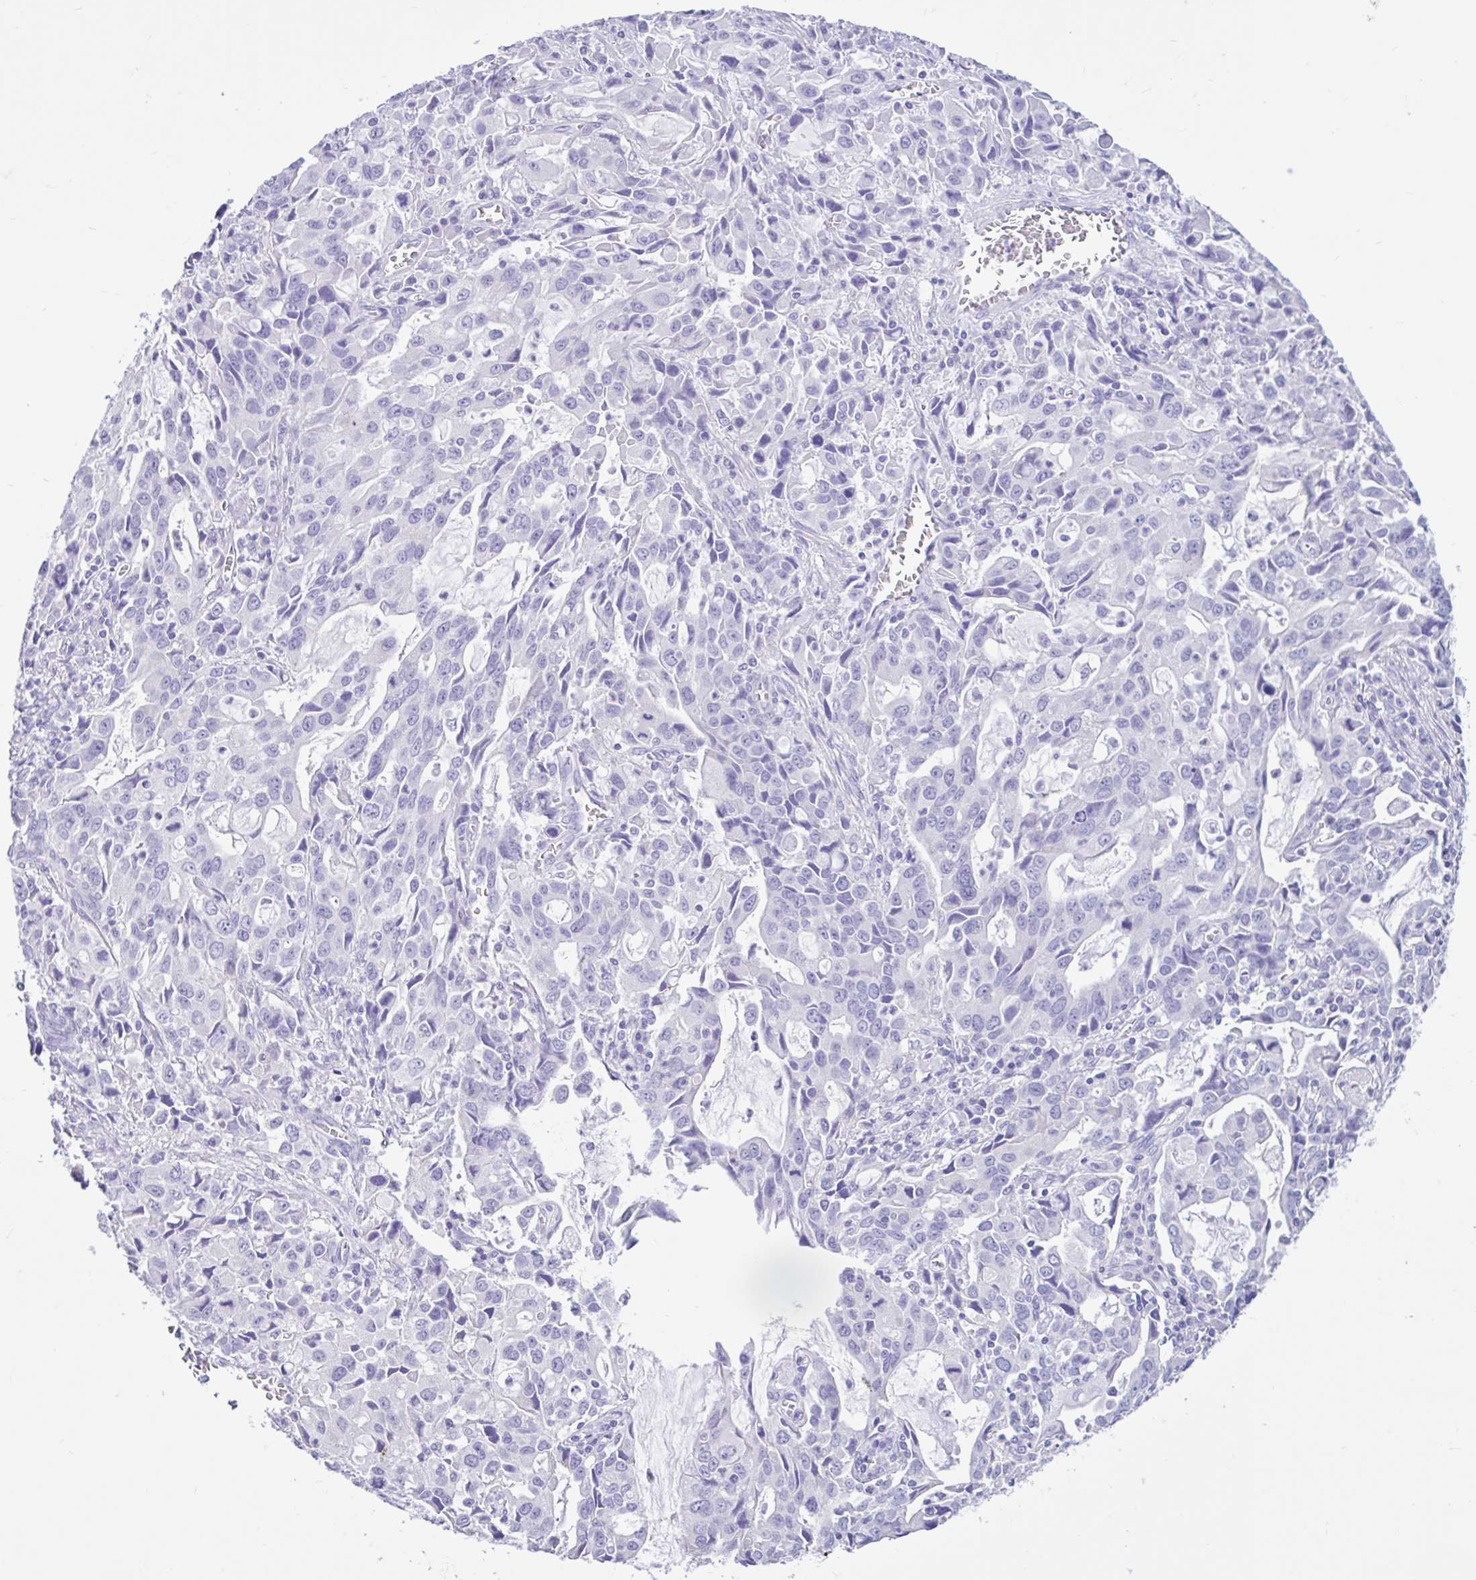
{"staining": {"intensity": "negative", "quantity": "none", "location": "none"}, "tissue": "stomach cancer", "cell_type": "Tumor cells", "image_type": "cancer", "snomed": [{"axis": "morphology", "description": "Adenocarcinoma, NOS"}, {"axis": "topography", "description": "Stomach, upper"}], "caption": "This is an IHC histopathology image of stomach cancer. There is no expression in tumor cells.", "gene": "CYP19A1", "patient": {"sex": "male", "age": 85}}